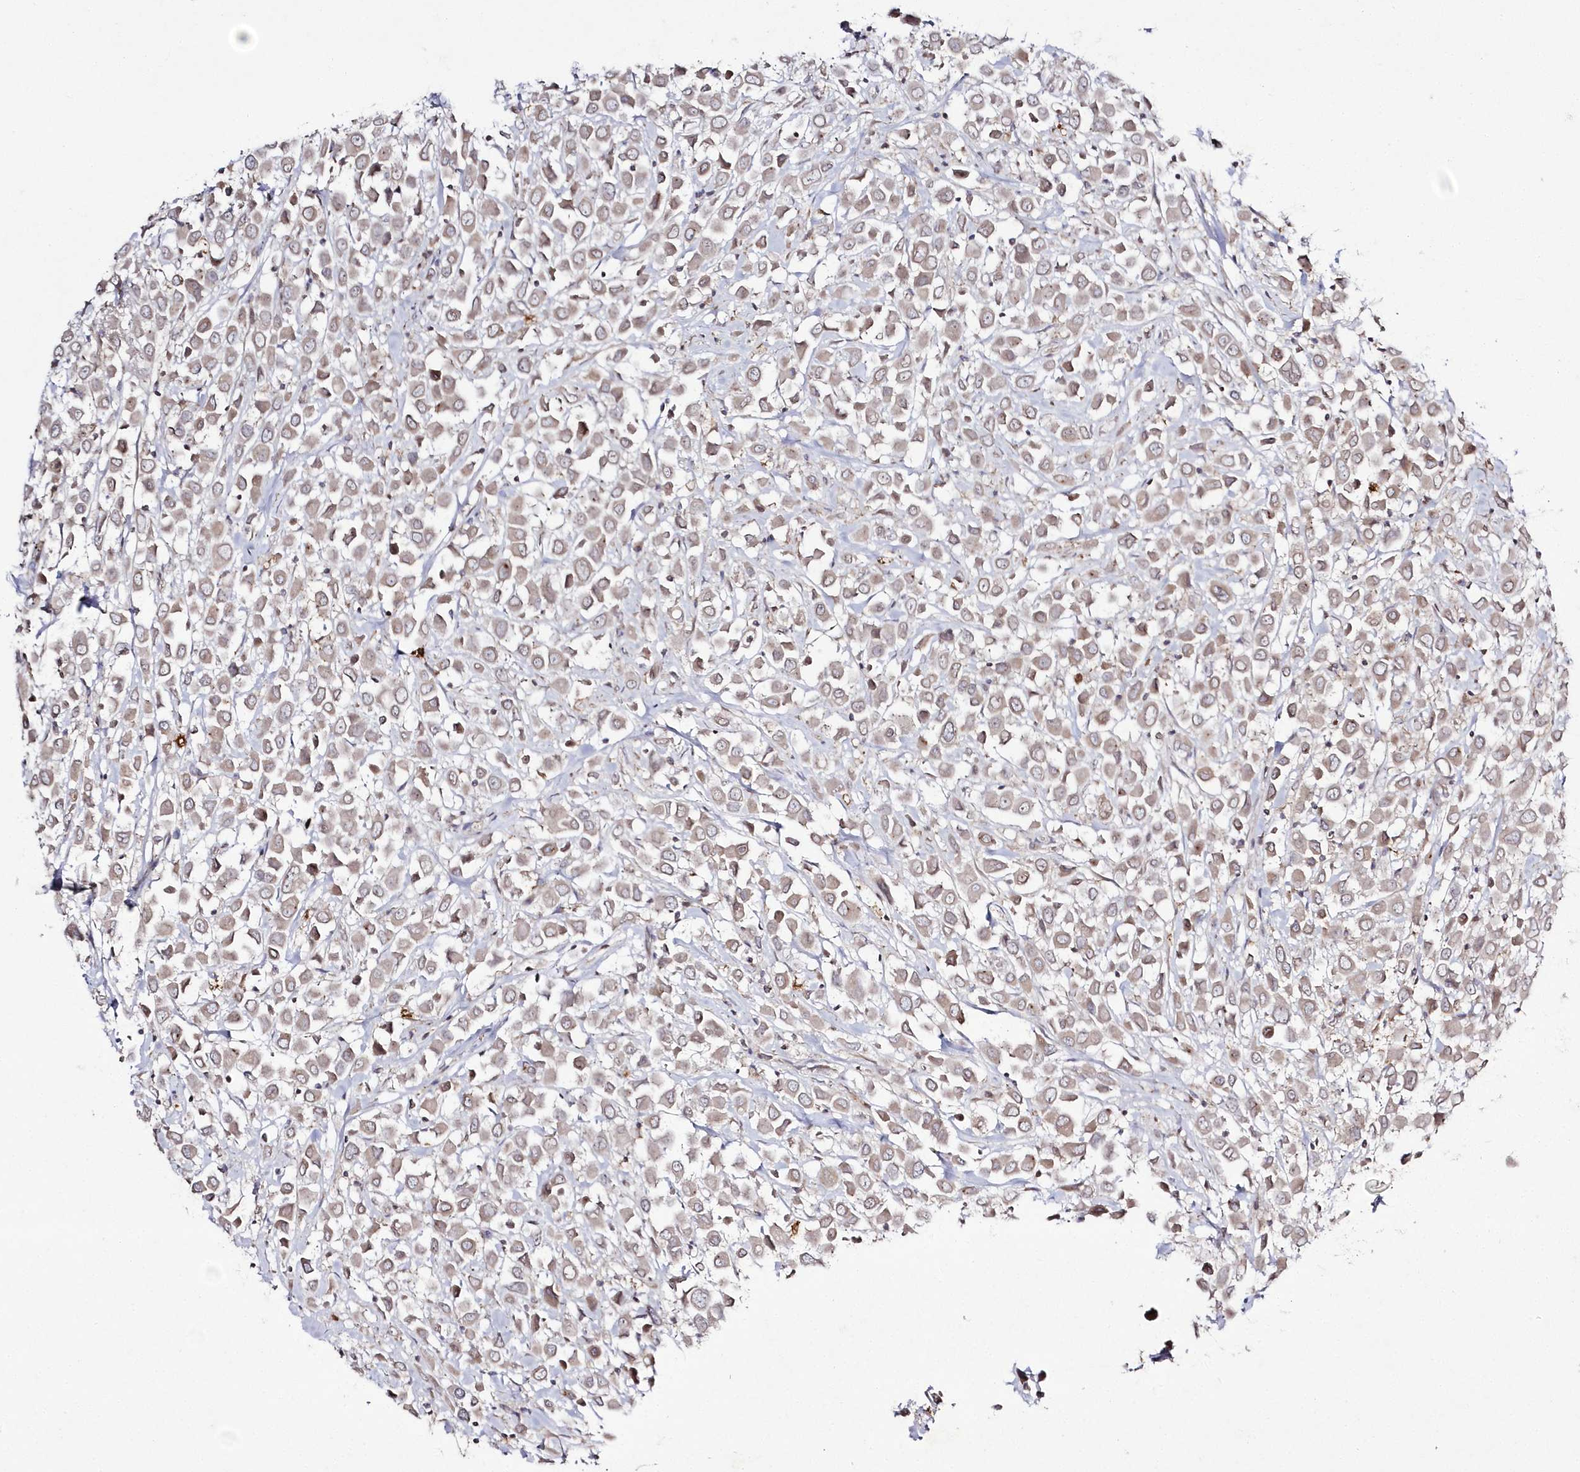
{"staining": {"intensity": "weak", "quantity": "25%-75%", "location": "cytoplasmic/membranous"}, "tissue": "breast cancer", "cell_type": "Tumor cells", "image_type": "cancer", "snomed": [{"axis": "morphology", "description": "Duct carcinoma"}, {"axis": "topography", "description": "Breast"}], "caption": "Tumor cells reveal weak cytoplasmic/membranous positivity in about 25%-75% of cells in breast cancer.", "gene": "ARSB", "patient": {"sex": "female", "age": 61}}